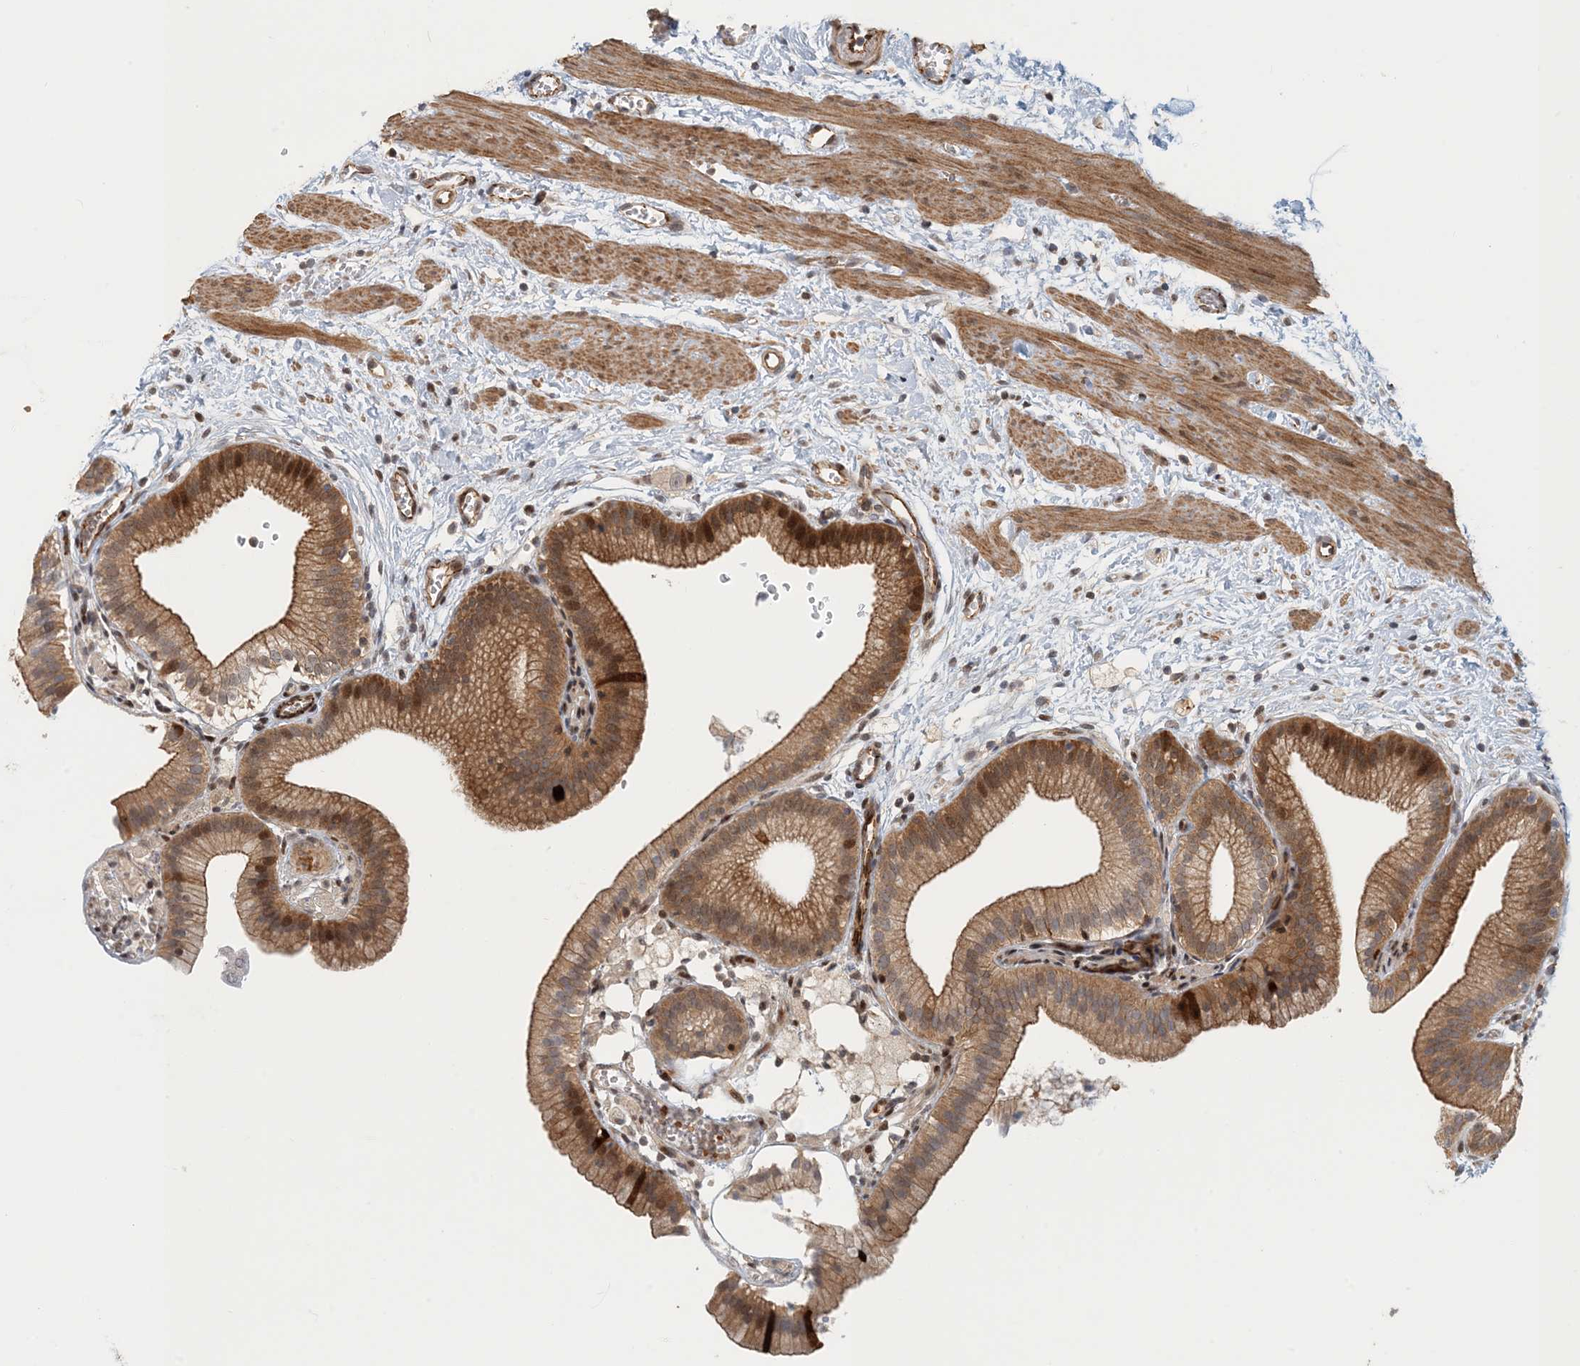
{"staining": {"intensity": "strong", "quantity": ">75%", "location": "cytoplasmic/membranous,nuclear"}, "tissue": "gallbladder", "cell_type": "Glandular cells", "image_type": "normal", "snomed": [{"axis": "morphology", "description": "Normal tissue, NOS"}, {"axis": "topography", "description": "Gallbladder"}], "caption": "Immunohistochemistry (DAB) staining of unremarkable human gallbladder shows strong cytoplasmic/membranous,nuclear protein staining in approximately >75% of glandular cells.", "gene": "MAPKBP1", "patient": {"sex": "male", "age": 55}}